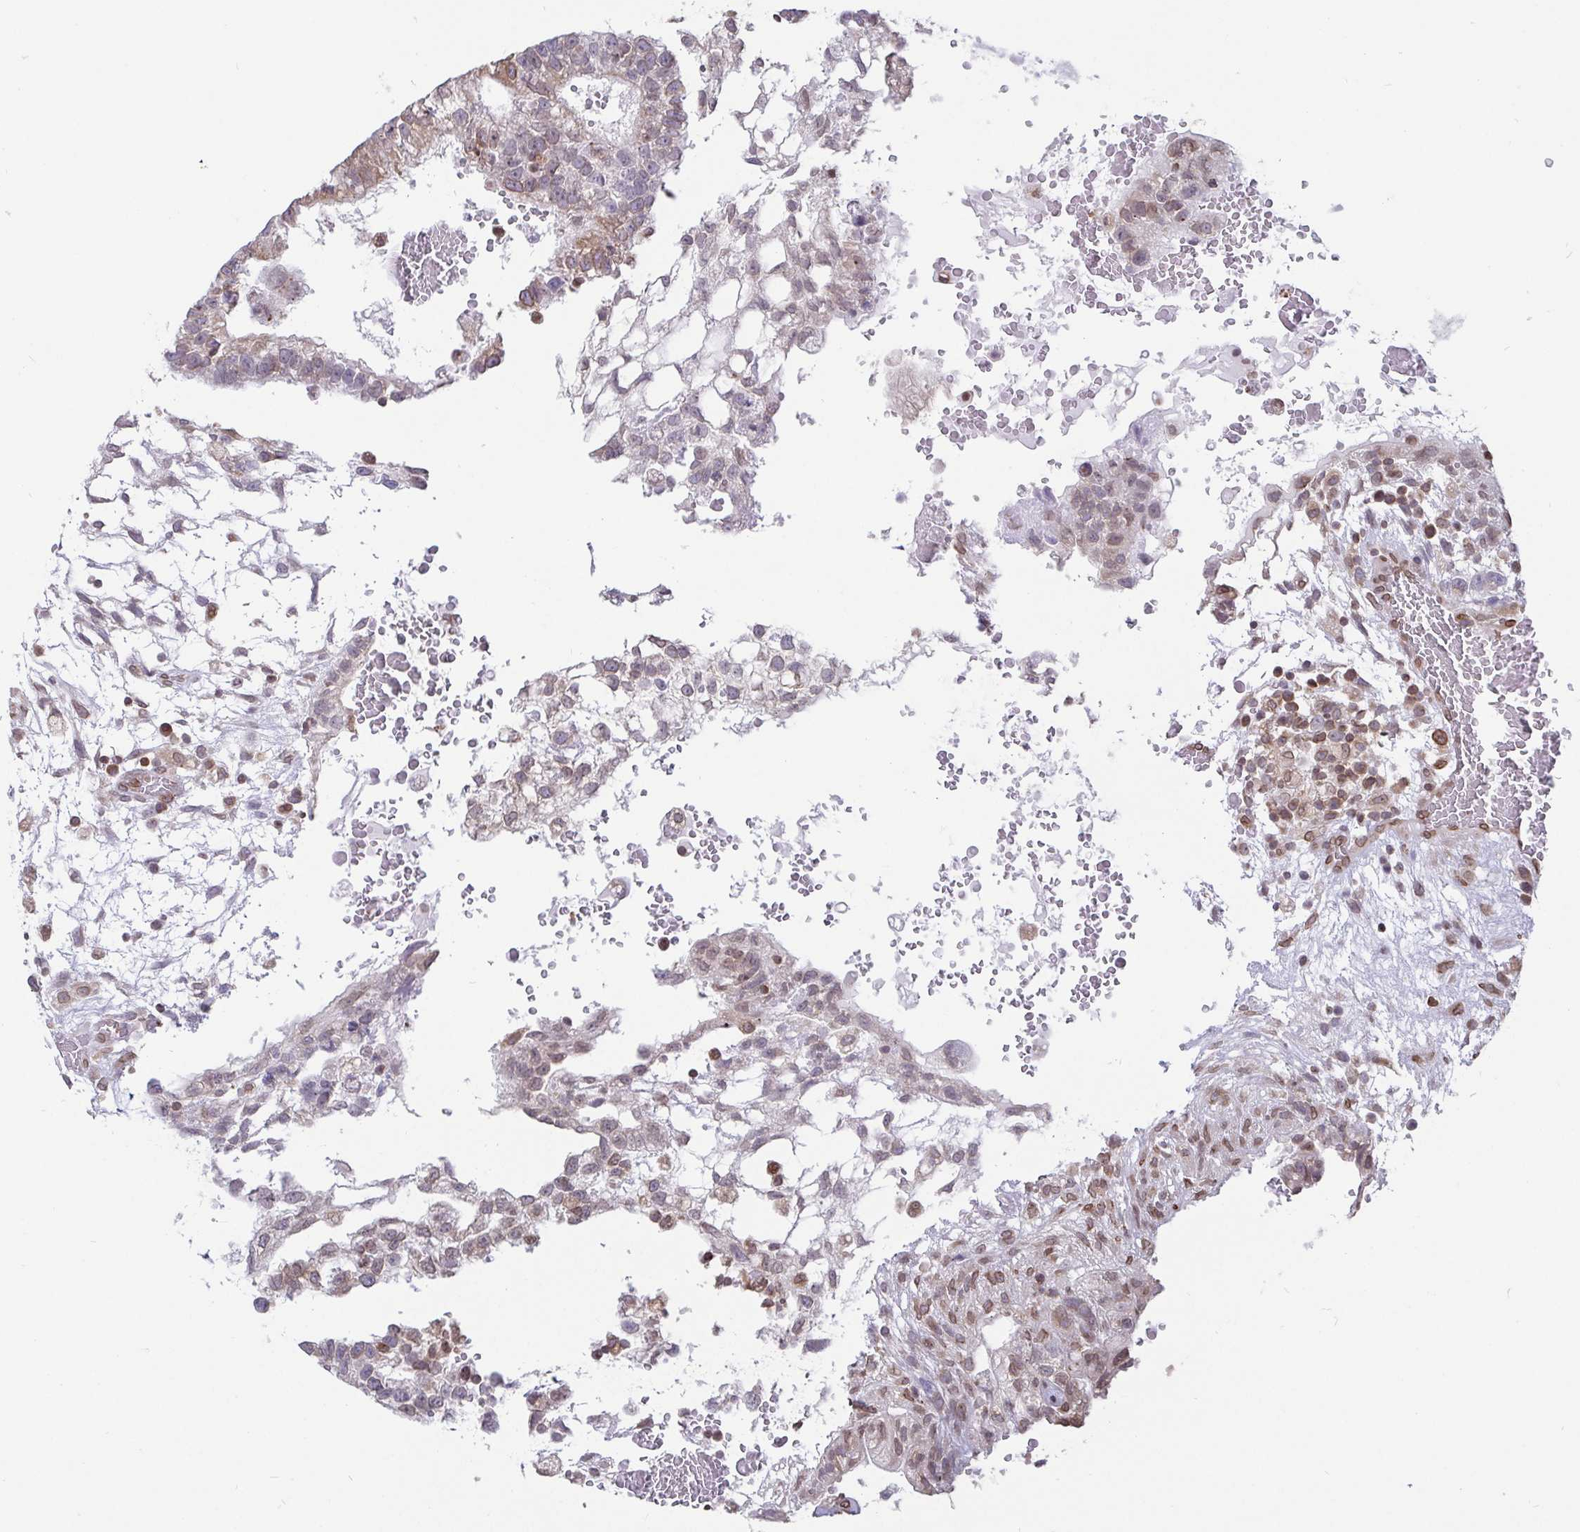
{"staining": {"intensity": "weak", "quantity": "25%-75%", "location": "cytoplasmic/membranous,nuclear"}, "tissue": "testis cancer", "cell_type": "Tumor cells", "image_type": "cancer", "snomed": [{"axis": "morphology", "description": "Carcinoma, Embryonal, NOS"}, {"axis": "topography", "description": "Testis"}], "caption": "Immunohistochemistry micrograph of neoplastic tissue: testis embryonal carcinoma stained using immunohistochemistry (IHC) reveals low levels of weak protein expression localized specifically in the cytoplasmic/membranous and nuclear of tumor cells, appearing as a cytoplasmic/membranous and nuclear brown color.", "gene": "EMD", "patient": {"sex": "male", "age": 32}}